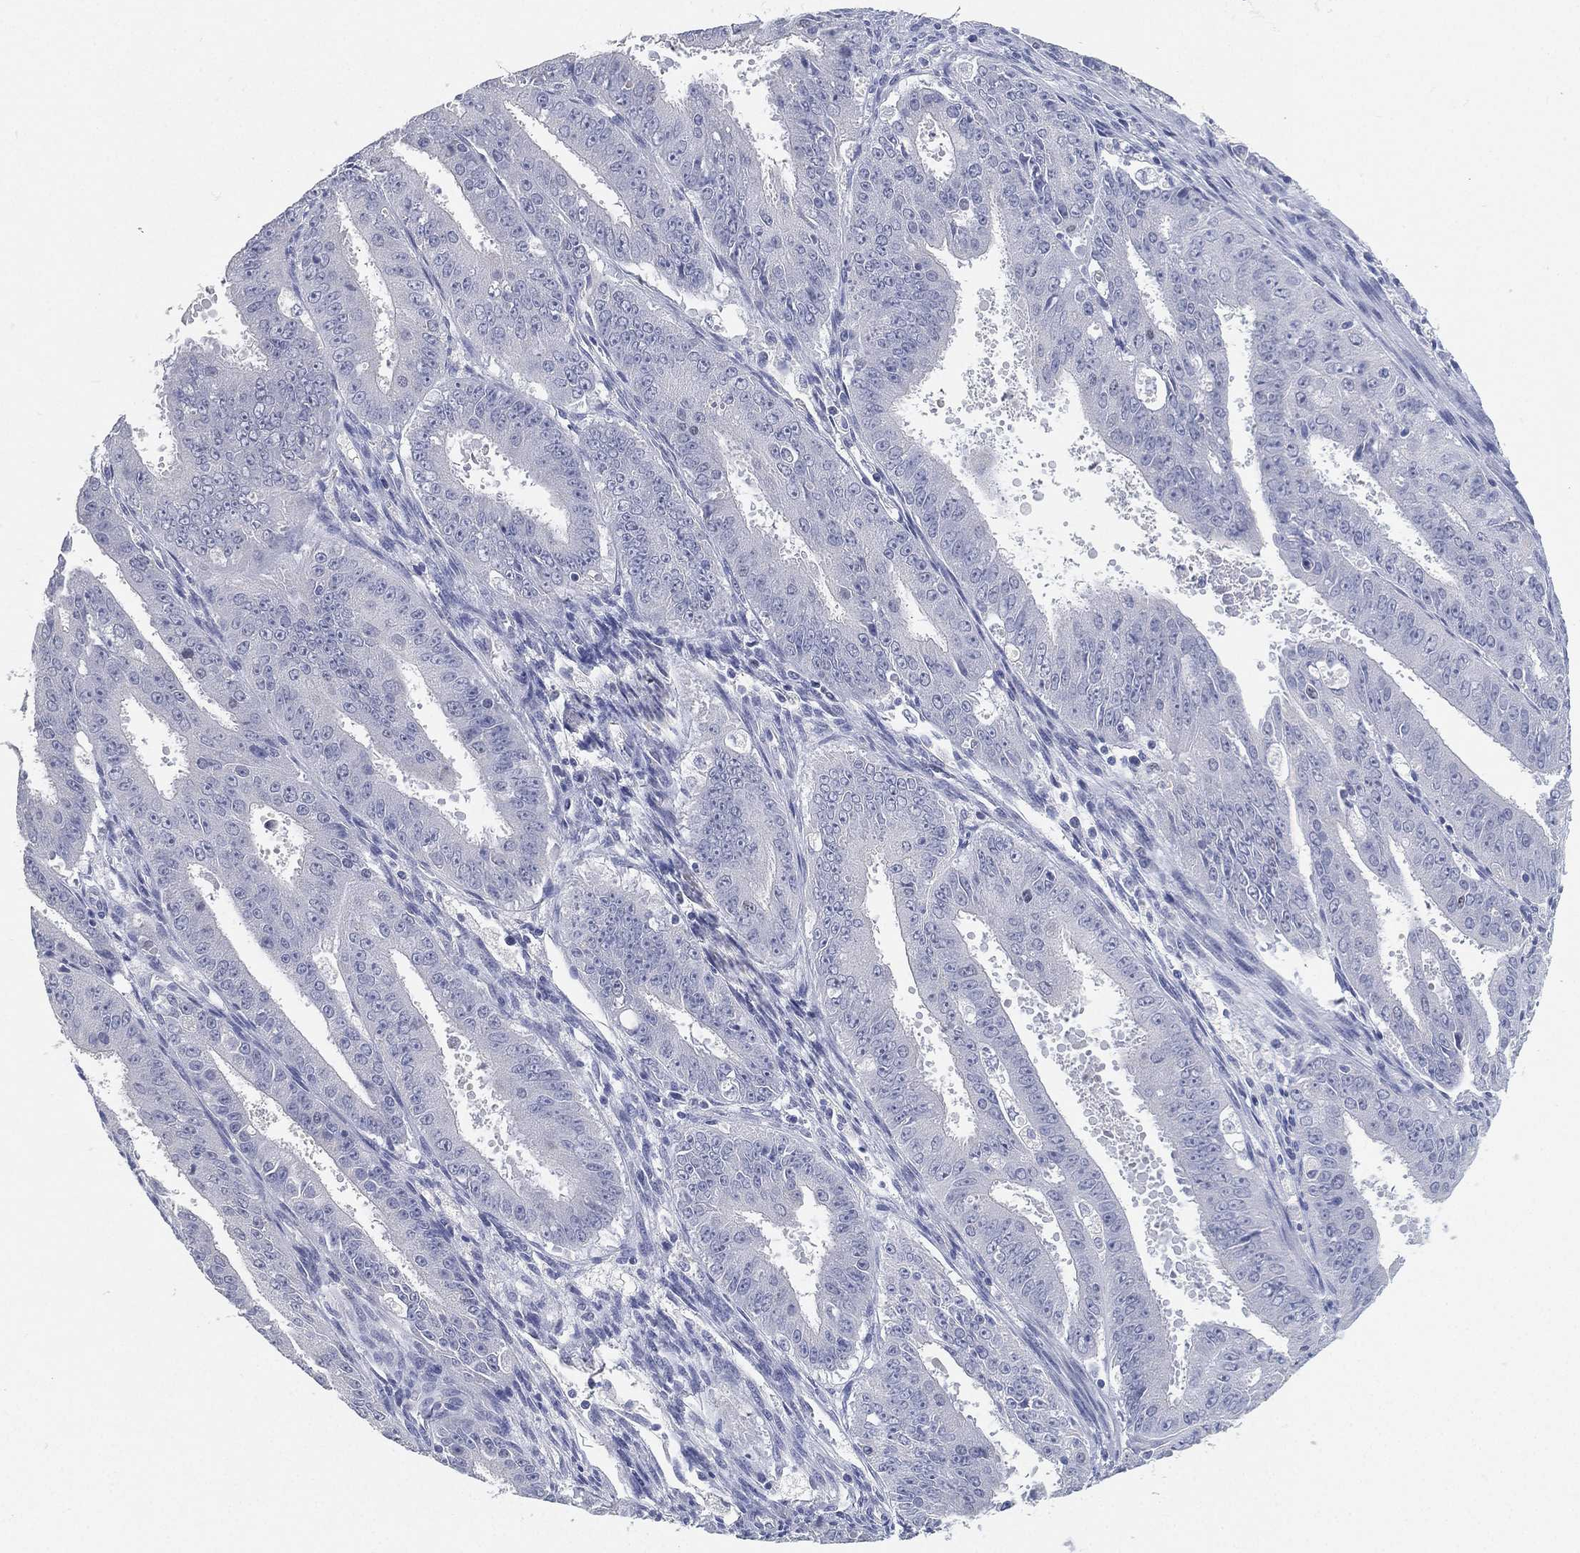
{"staining": {"intensity": "negative", "quantity": "none", "location": "none"}, "tissue": "ovarian cancer", "cell_type": "Tumor cells", "image_type": "cancer", "snomed": [{"axis": "morphology", "description": "Carcinoma, endometroid"}, {"axis": "topography", "description": "Ovary"}], "caption": "Histopathology image shows no significant protein expression in tumor cells of ovarian endometroid carcinoma. (DAB (3,3'-diaminobenzidine) immunohistochemistry visualized using brightfield microscopy, high magnification).", "gene": "FAM187B", "patient": {"sex": "female", "age": 42}}